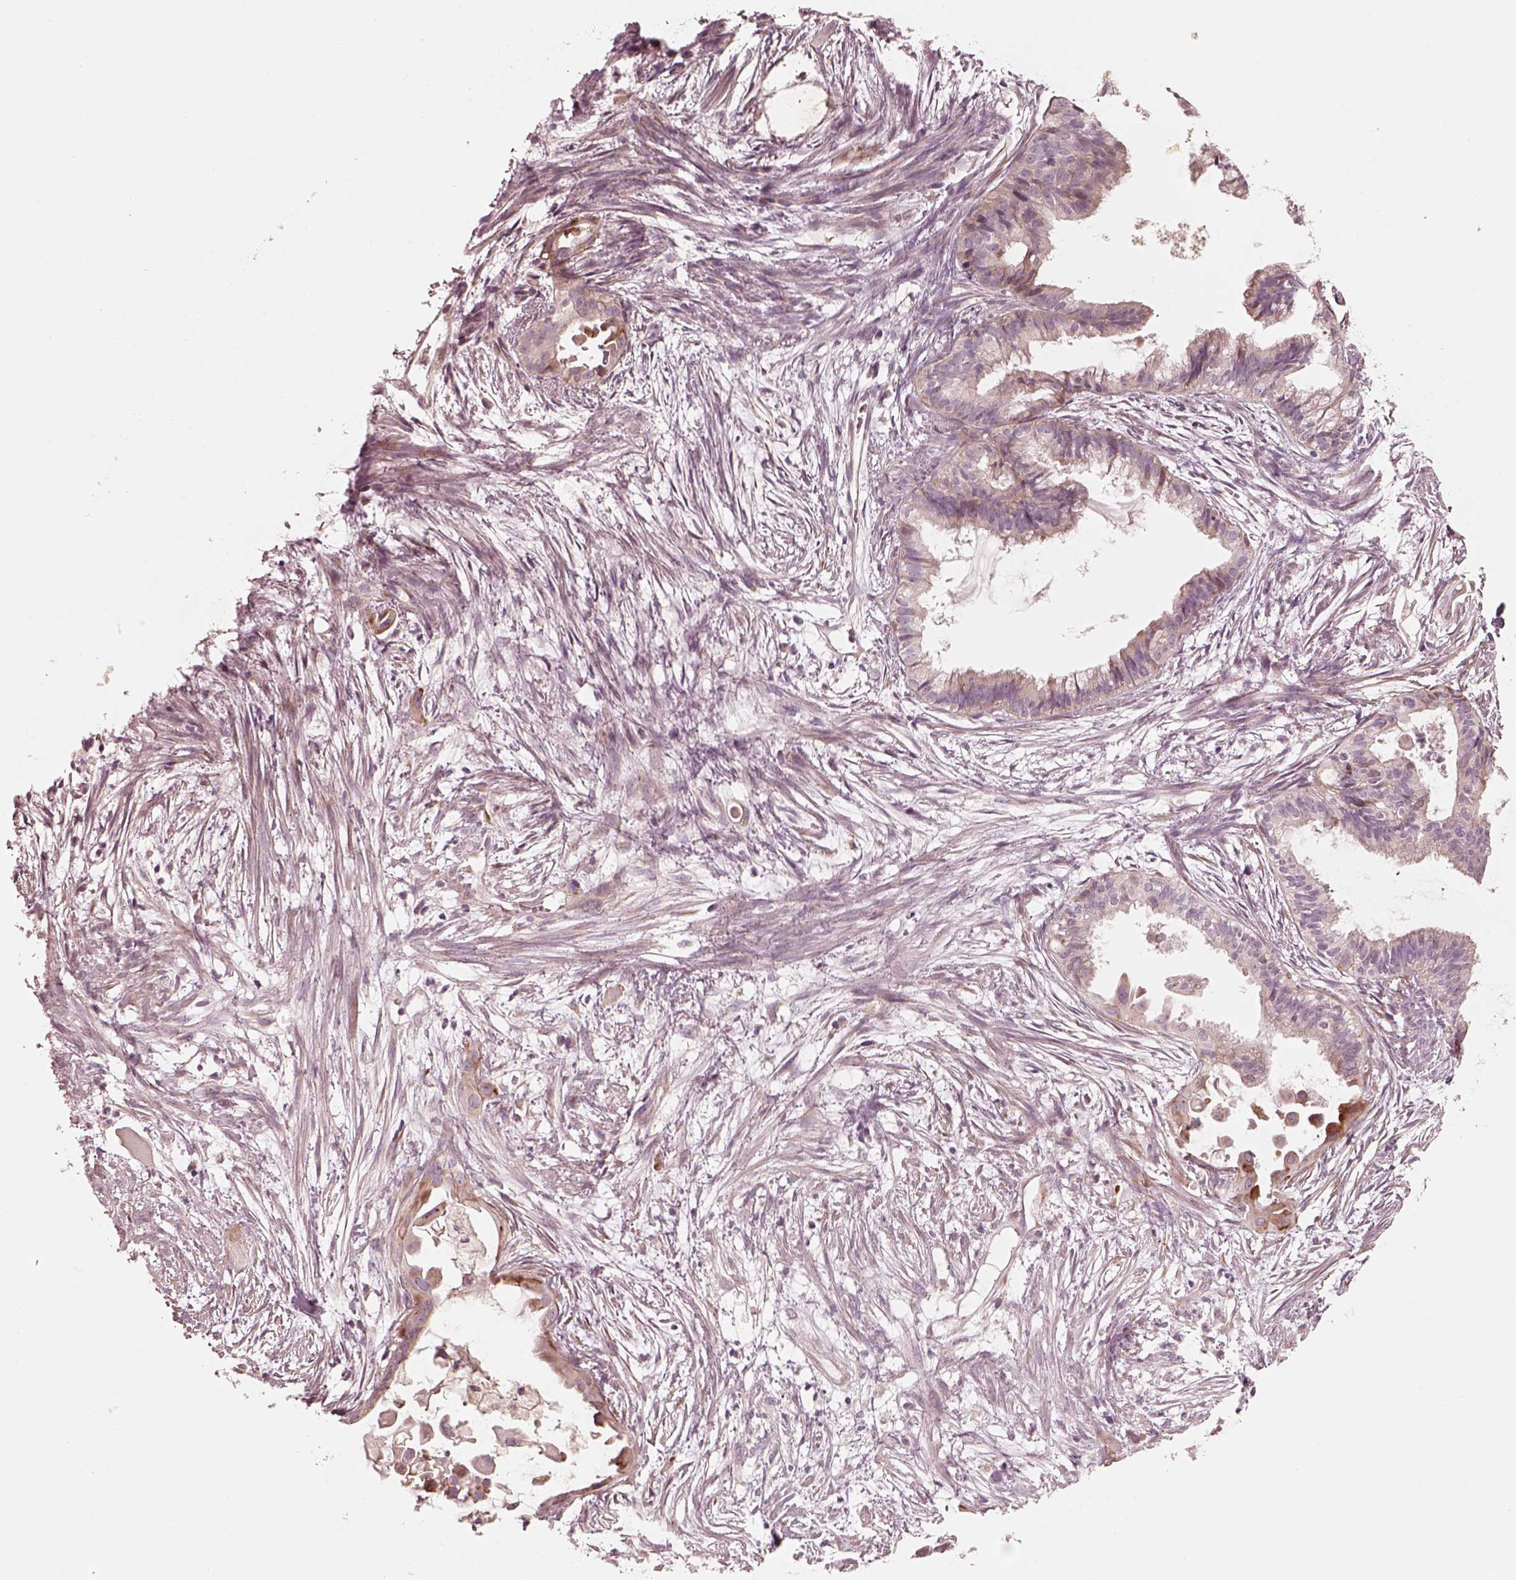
{"staining": {"intensity": "weak", "quantity": "<25%", "location": "cytoplasmic/membranous"}, "tissue": "endometrial cancer", "cell_type": "Tumor cells", "image_type": "cancer", "snomed": [{"axis": "morphology", "description": "Adenocarcinoma, NOS"}, {"axis": "topography", "description": "Endometrium"}], "caption": "Image shows no significant protein staining in tumor cells of adenocarcinoma (endometrial).", "gene": "RAB3C", "patient": {"sex": "female", "age": 86}}